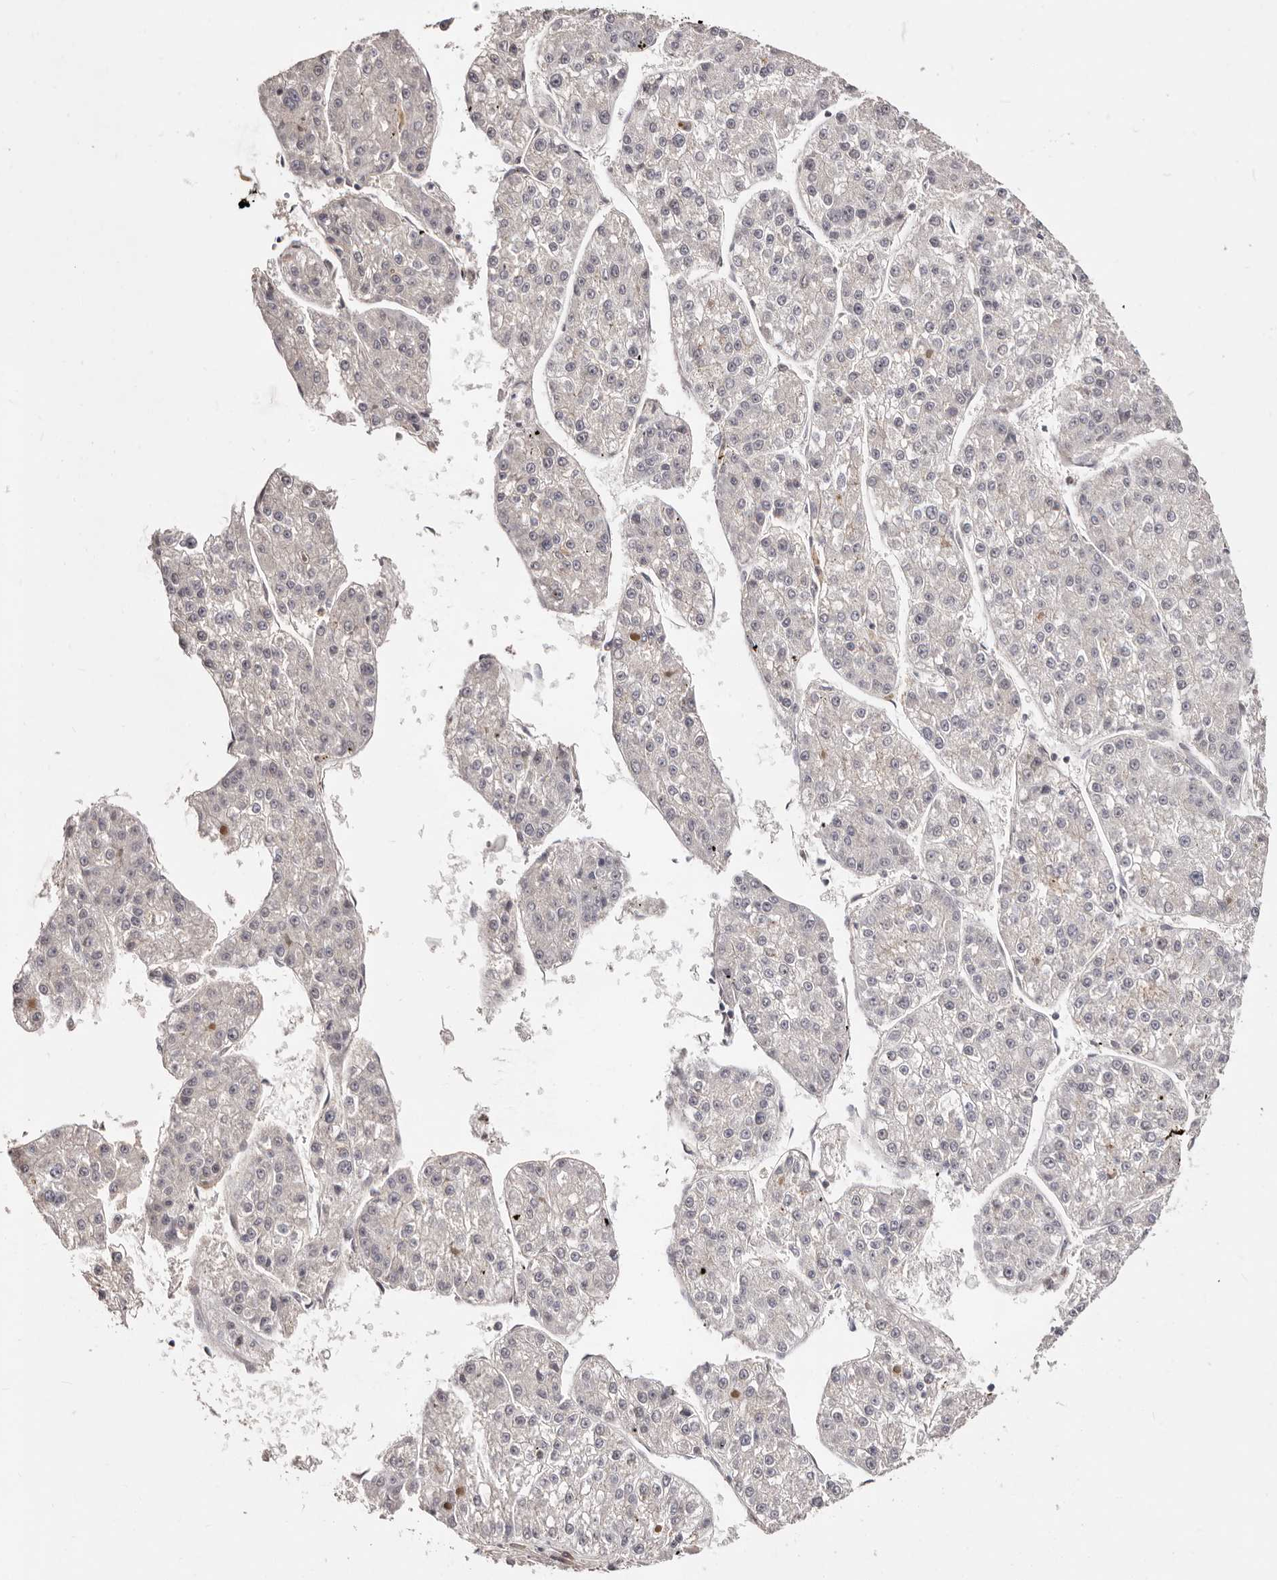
{"staining": {"intensity": "negative", "quantity": "none", "location": "none"}, "tissue": "liver cancer", "cell_type": "Tumor cells", "image_type": "cancer", "snomed": [{"axis": "morphology", "description": "Carcinoma, Hepatocellular, NOS"}, {"axis": "topography", "description": "Liver"}], "caption": "Liver hepatocellular carcinoma stained for a protein using IHC demonstrates no positivity tumor cells.", "gene": "SRCAP", "patient": {"sex": "female", "age": 73}}